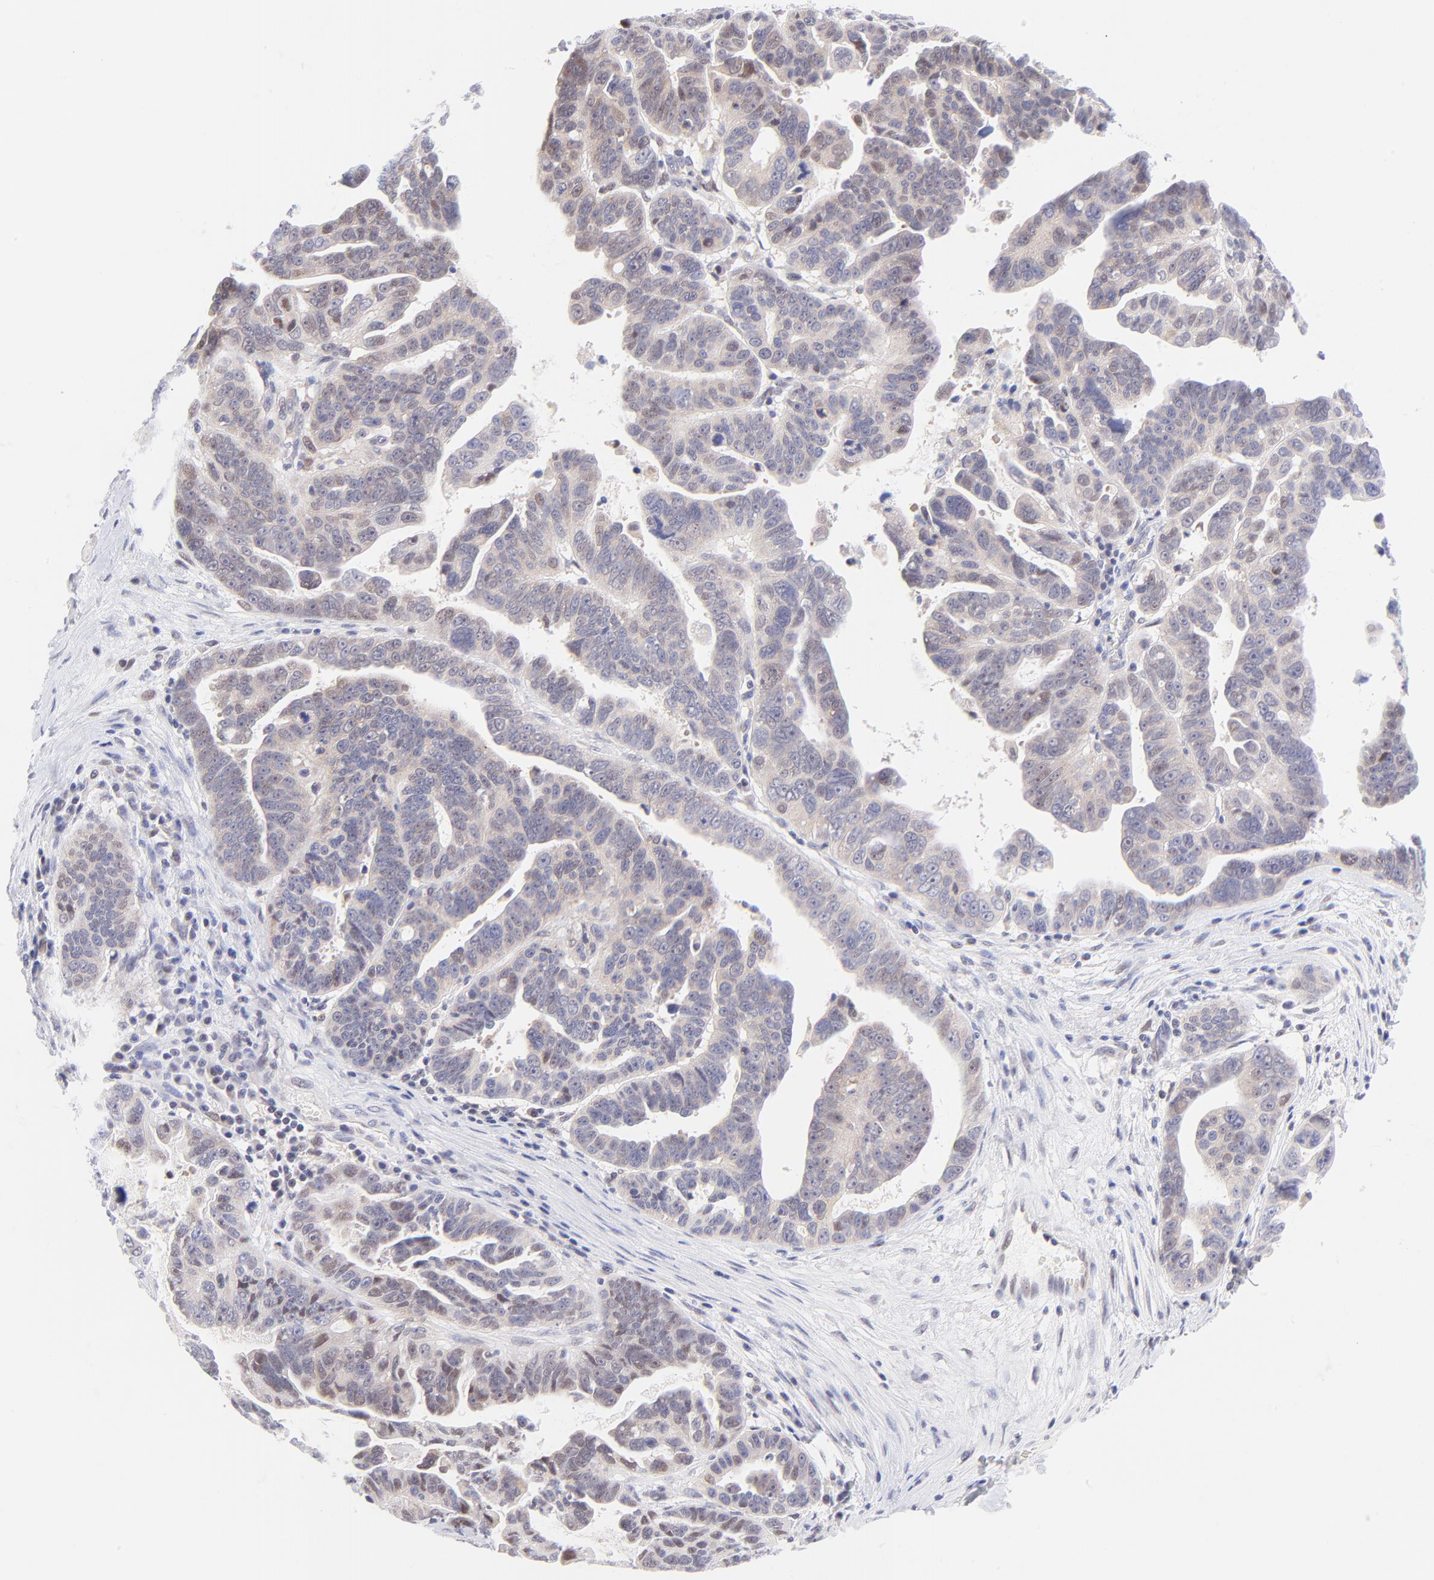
{"staining": {"intensity": "weak", "quantity": "<25%", "location": "cytoplasmic/membranous,nuclear"}, "tissue": "ovarian cancer", "cell_type": "Tumor cells", "image_type": "cancer", "snomed": [{"axis": "morphology", "description": "Carcinoma, endometroid"}, {"axis": "morphology", "description": "Cystadenocarcinoma, serous, NOS"}, {"axis": "topography", "description": "Ovary"}], "caption": "Immunohistochemical staining of human ovarian serous cystadenocarcinoma exhibits no significant expression in tumor cells.", "gene": "PBDC1", "patient": {"sex": "female", "age": 45}}